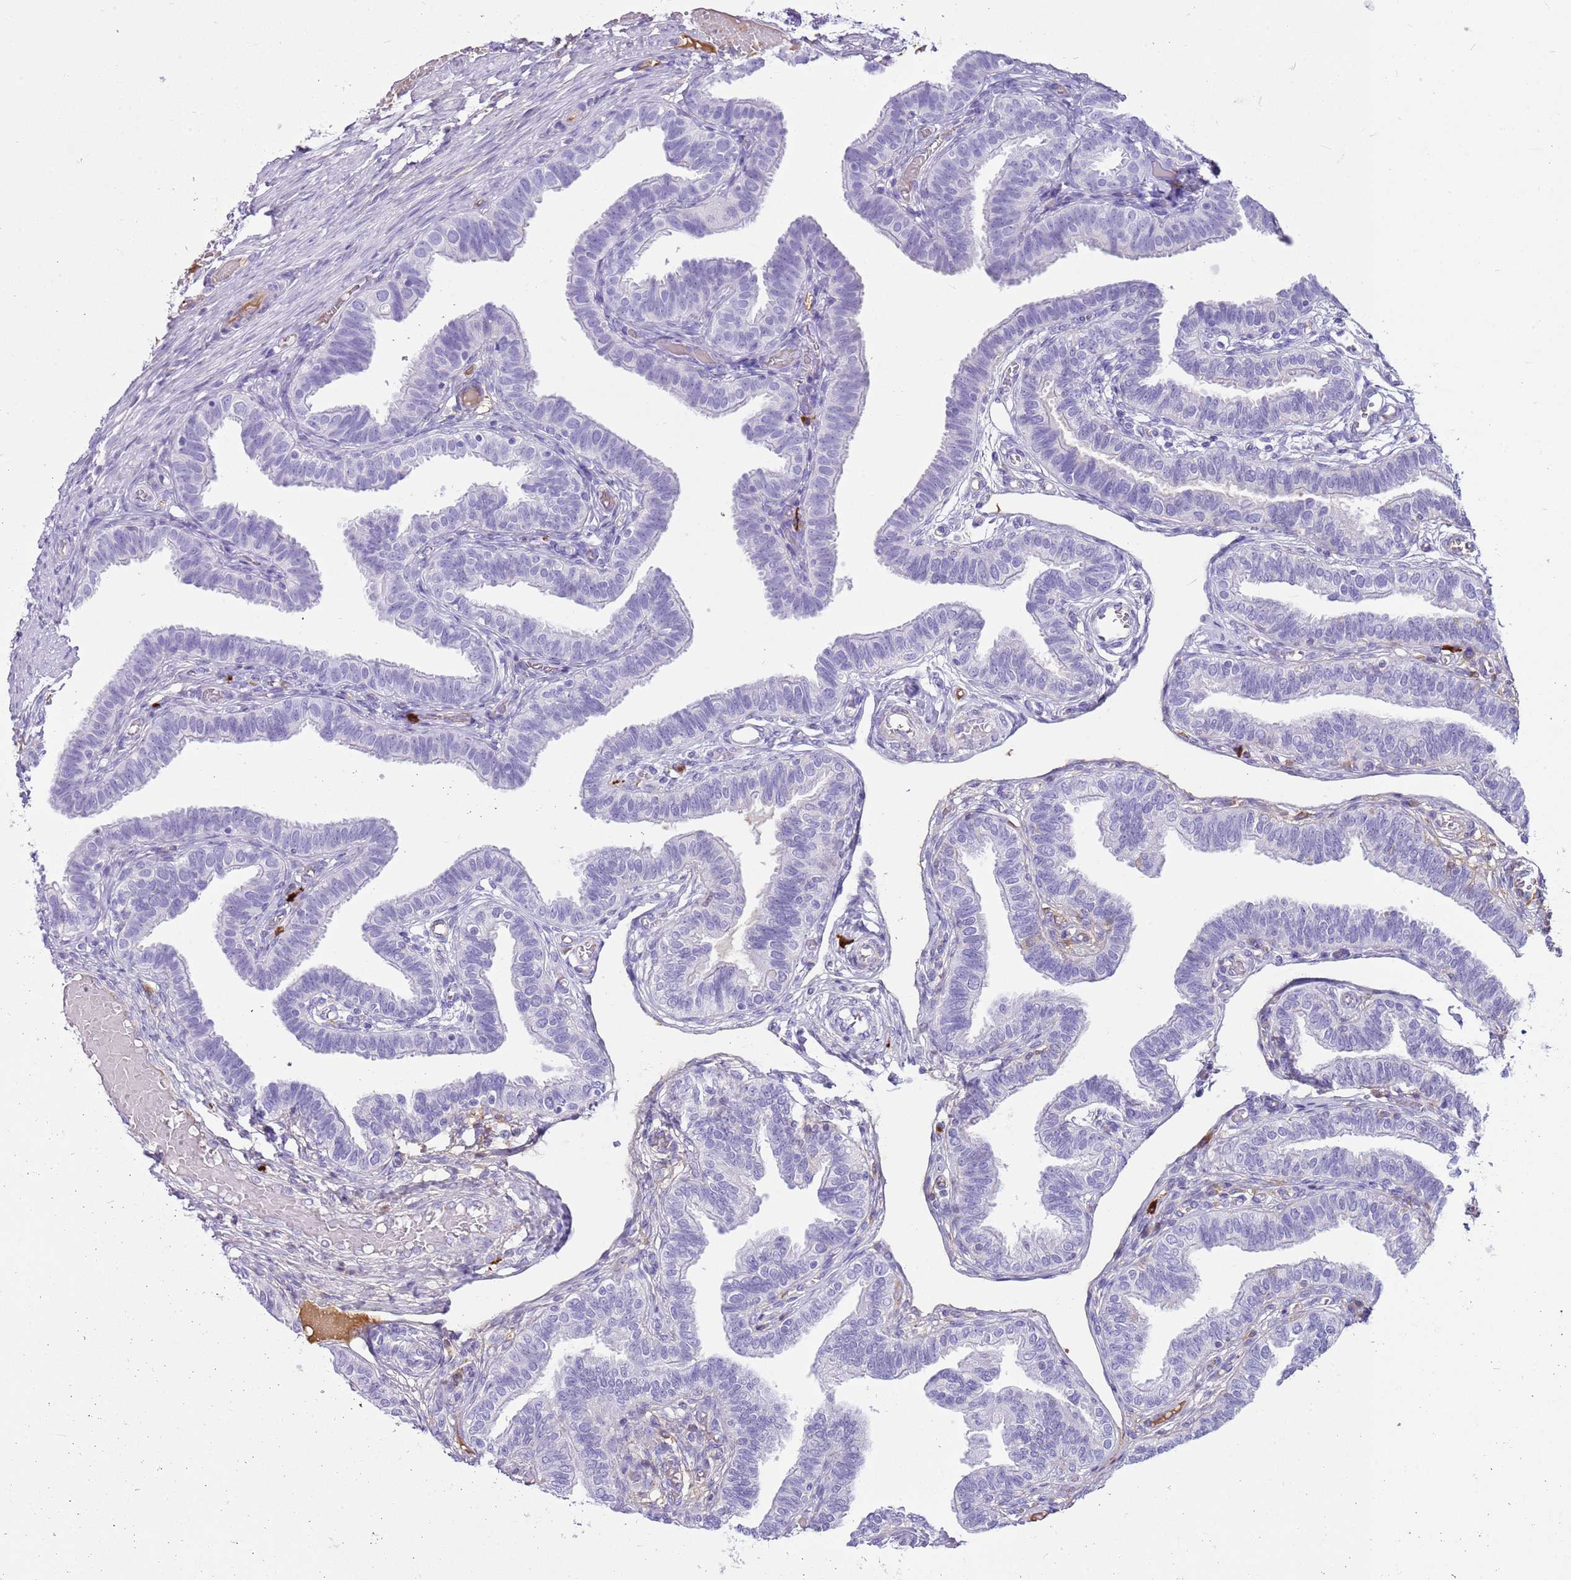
{"staining": {"intensity": "negative", "quantity": "none", "location": "none"}, "tissue": "fallopian tube", "cell_type": "Glandular cells", "image_type": "normal", "snomed": [{"axis": "morphology", "description": "Normal tissue, NOS"}, {"axis": "topography", "description": "Fallopian tube"}], "caption": "Glandular cells show no significant positivity in unremarkable fallopian tube. (Immunohistochemistry (ihc), brightfield microscopy, high magnification).", "gene": "IGKV3", "patient": {"sex": "female", "age": 39}}